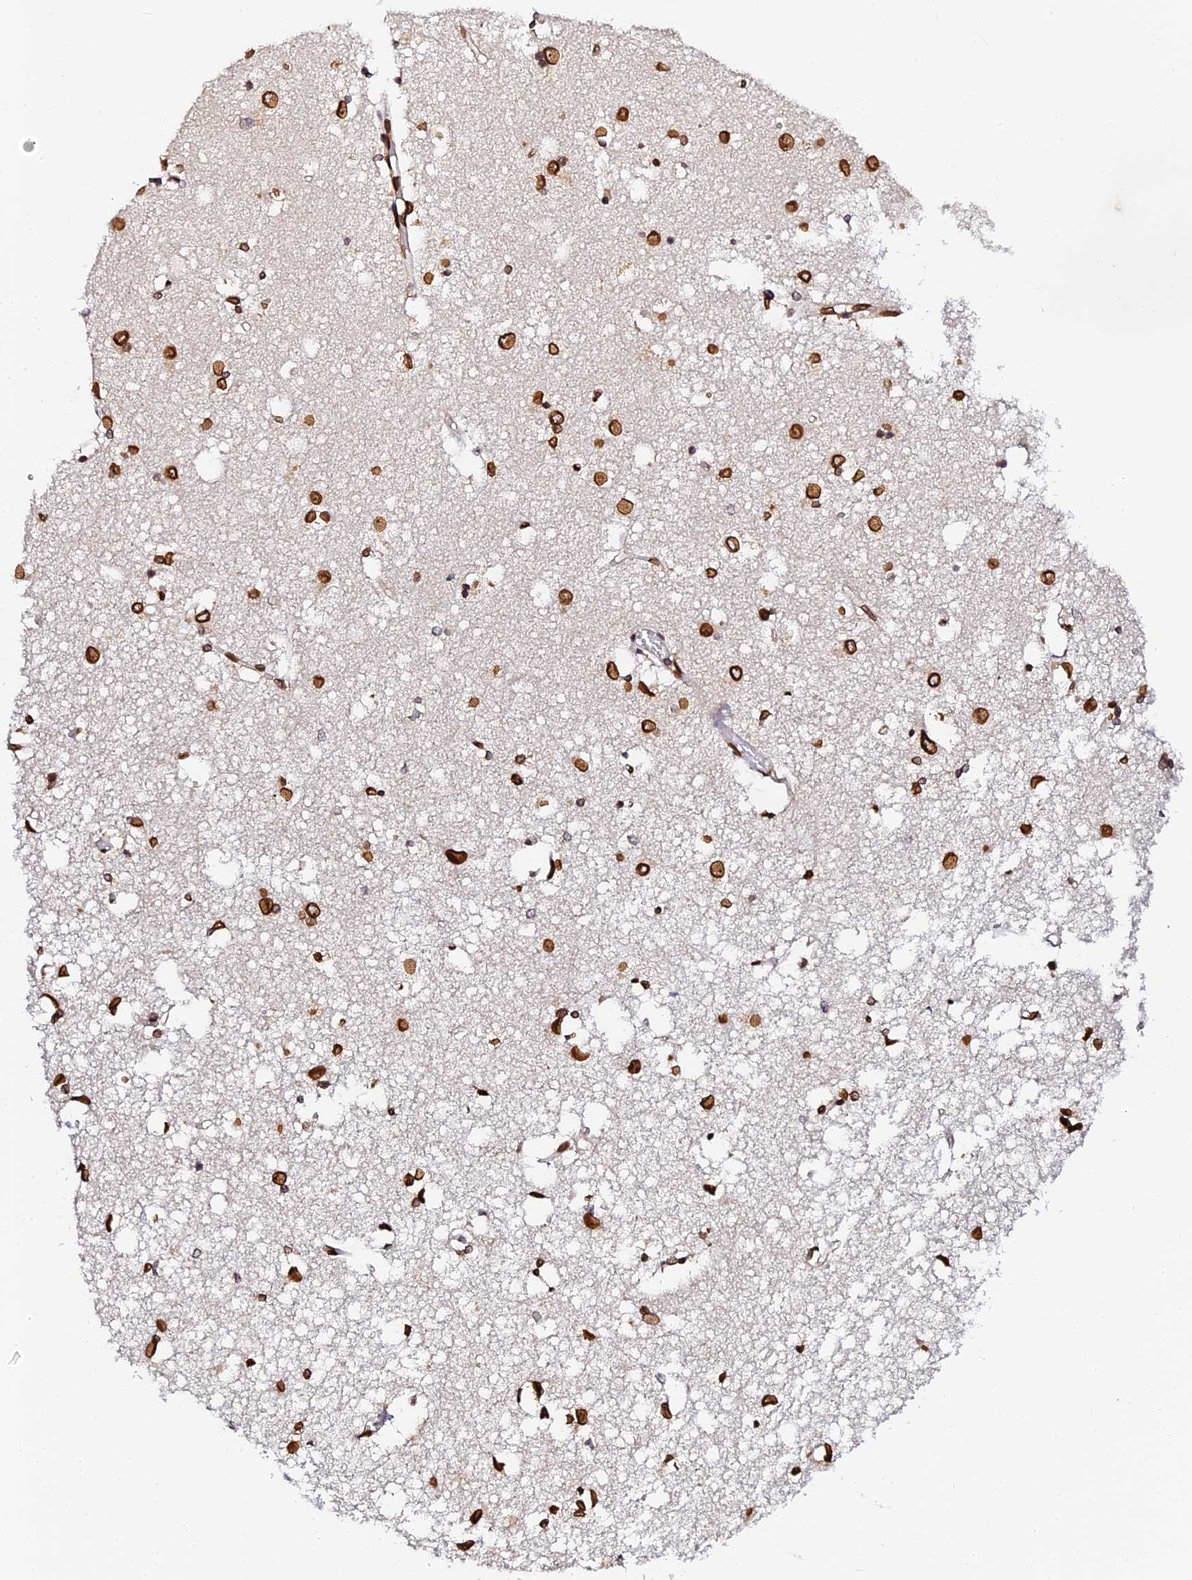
{"staining": {"intensity": "strong", "quantity": ">75%", "location": "cytoplasmic/membranous,nuclear"}, "tissue": "caudate", "cell_type": "Glial cells", "image_type": "normal", "snomed": [{"axis": "morphology", "description": "Normal tissue, NOS"}, {"axis": "topography", "description": "Lateral ventricle wall"}], "caption": "Immunohistochemical staining of normal caudate shows strong cytoplasmic/membranous,nuclear protein expression in about >75% of glial cells. (Stains: DAB in brown, nuclei in blue, Microscopy: brightfield microscopy at high magnification).", "gene": "ANAPC5", "patient": {"sex": "male", "age": 45}}